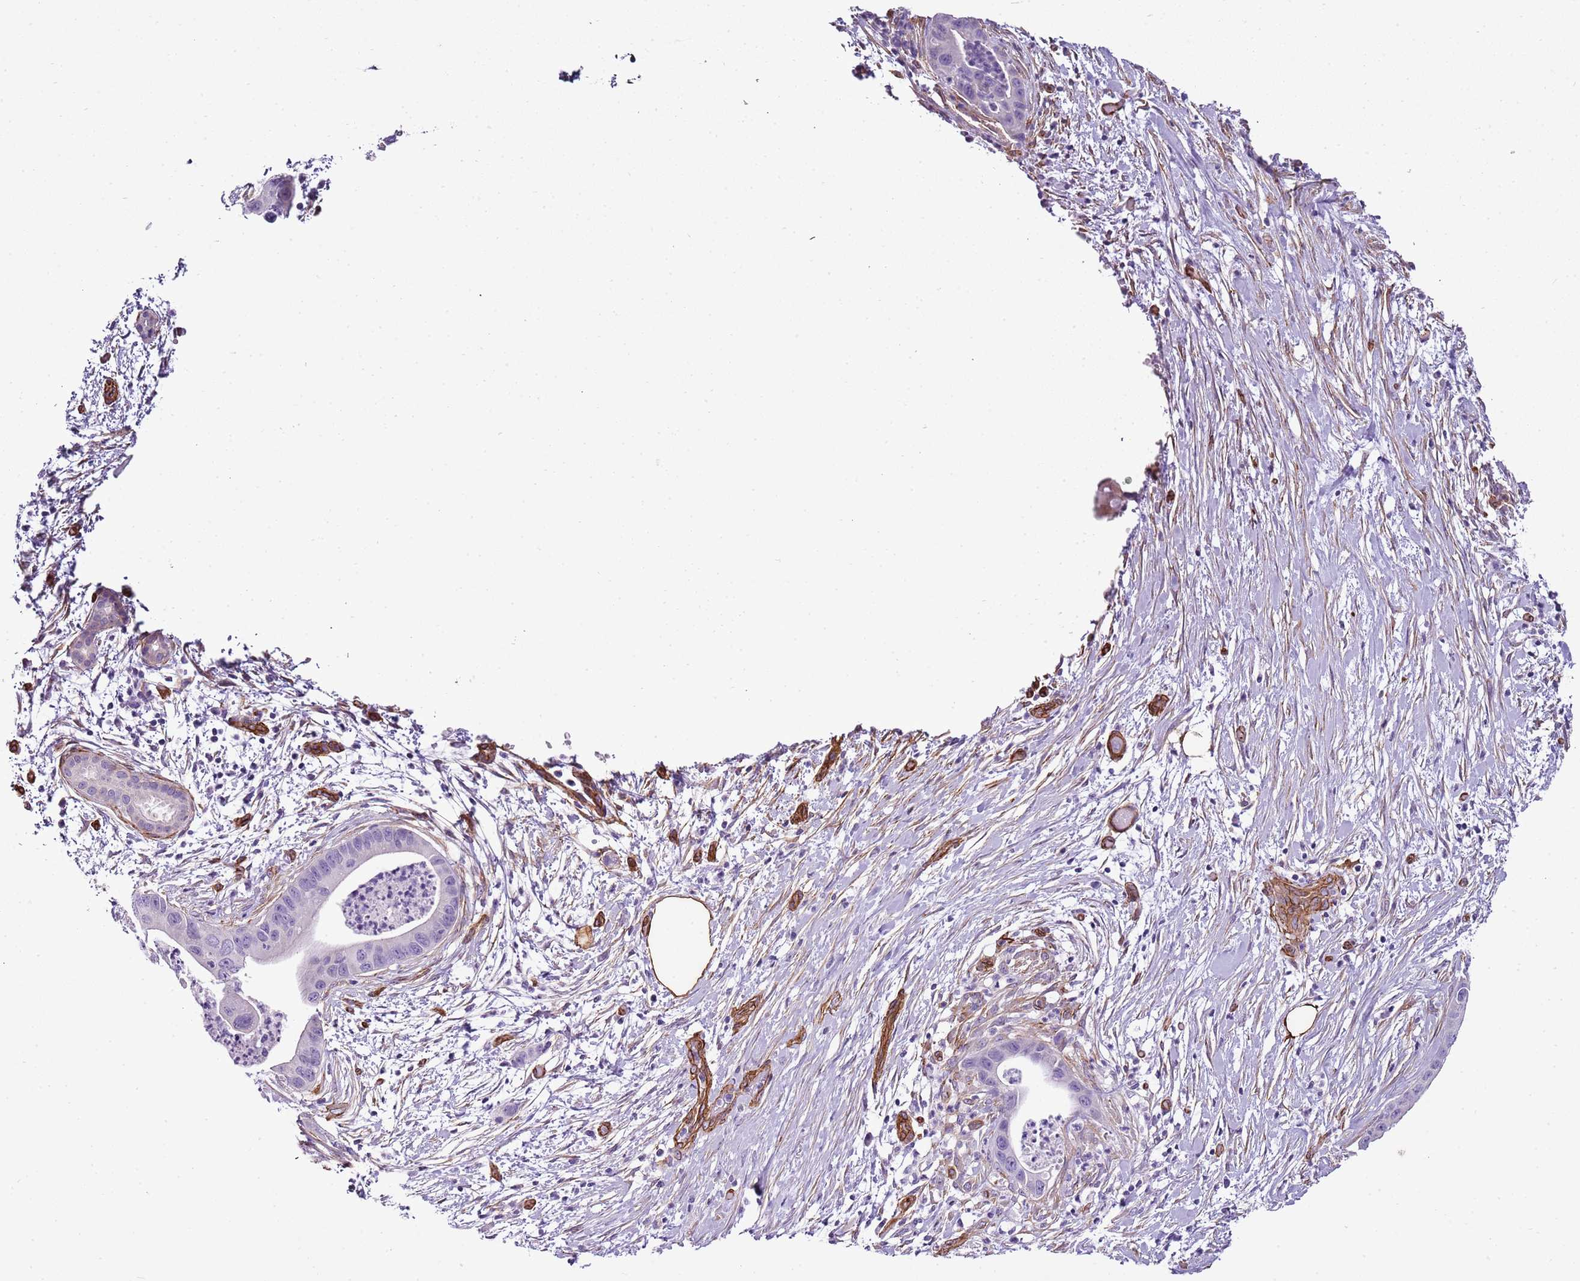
{"staining": {"intensity": "negative", "quantity": "none", "location": "none"}, "tissue": "pancreatic cancer", "cell_type": "Tumor cells", "image_type": "cancer", "snomed": [{"axis": "morphology", "description": "Adenocarcinoma, NOS"}, {"axis": "topography", "description": "Pancreas"}], "caption": "Immunohistochemistry of pancreatic cancer demonstrates no expression in tumor cells. (Immunohistochemistry (ihc), brightfield microscopy, high magnification).", "gene": "CTDSPL", "patient": {"sex": "male", "age": 73}}